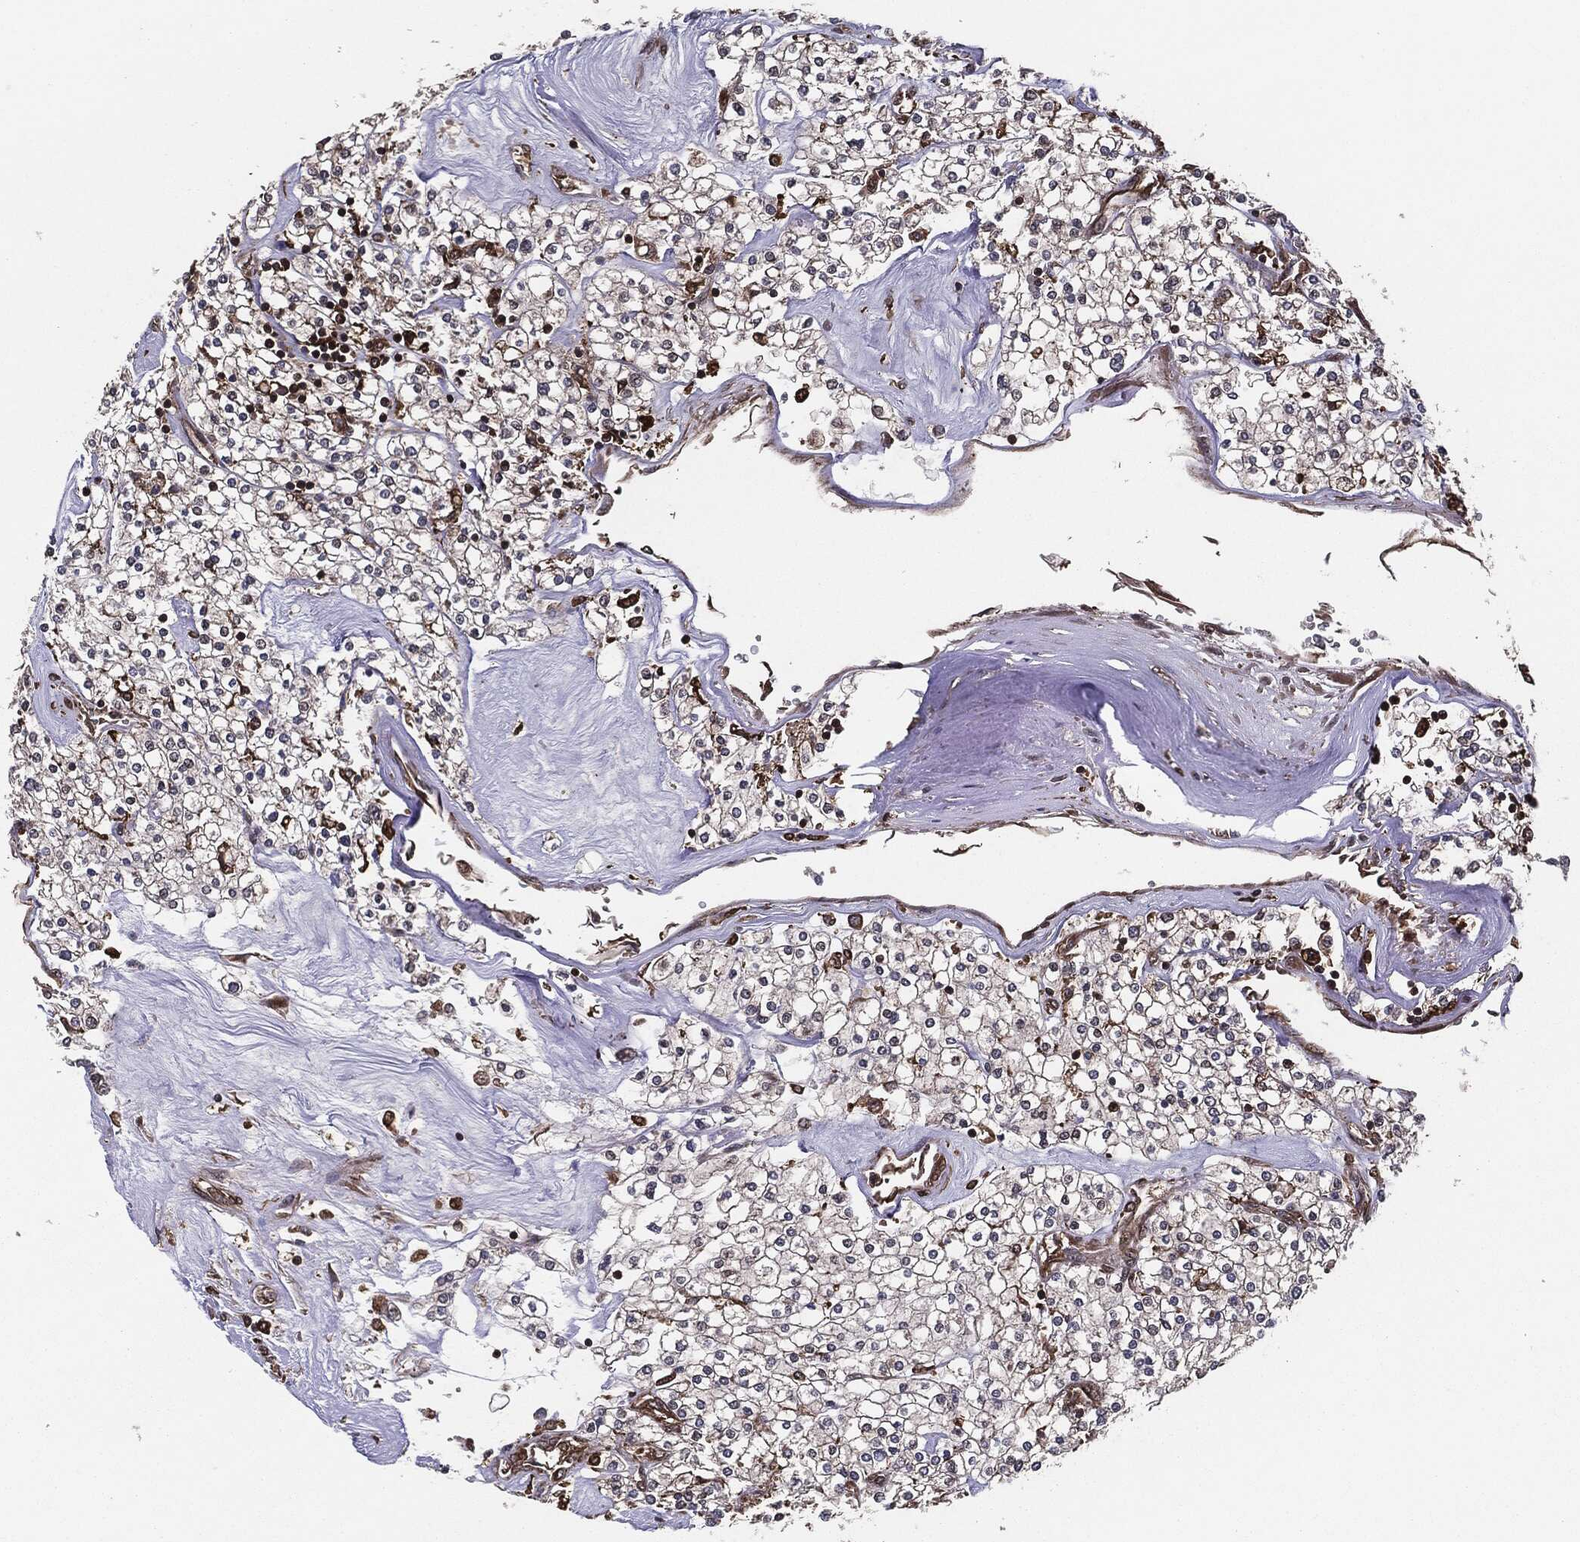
{"staining": {"intensity": "negative", "quantity": "none", "location": "none"}, "tissue": "renal cancer", "cell_type": "Tumor cells", "image_type": "cancer", "snomed": [{"axis": "morphology", "description": "Adenocarcinoma, NOS"}, {"axis": "topography", "description": "Kidney"}], "caption": "Immunohistochemistry (IHC) micrograph of human adenocarcinoma (renal) stained for a protein (brown), which demonstrates no positivity in tumor cells.", "gene": "RAP1GDS1", "patient": {"sex": "male", "age": 80}}